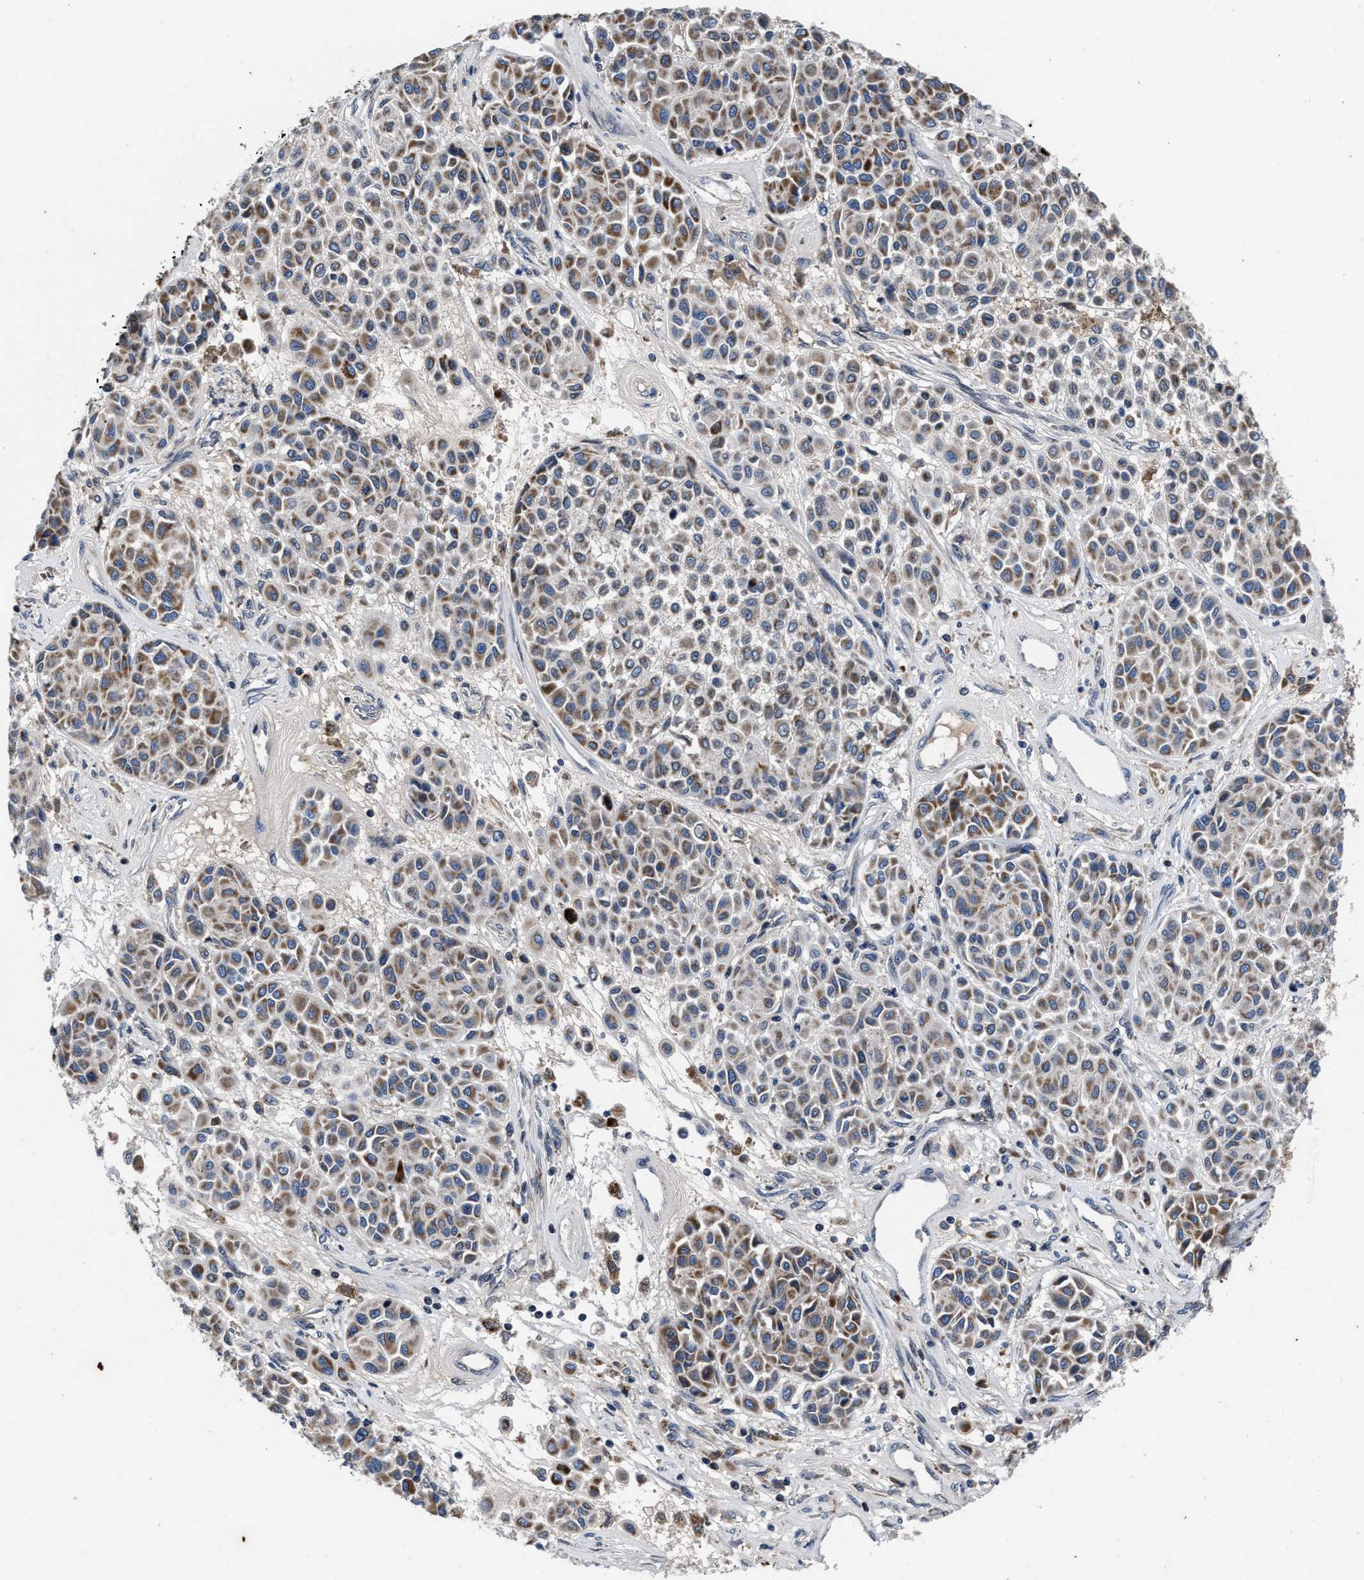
{"staining": {"intensity": "moderate", "quantity": ">75%", "location": "cytoplasmic/membranous"}, "tissue": "melanoma", "cell_type": "Tumor cells", "image_type": "cancer", "snomed": [{"axis": "morphology", "description": "Malignant melanoma, Metastatic site"}, {"axis": "topography", "description": "Soft tissue"}], "caption": "Brown immunohistochemical staining in human melanoma demonstrates moderate cytoplasmic/membranous positivity in approximately >75% of tumor cells.", "gene": "CACNA1D", "patient": {"sex": "male", "age": 41}}